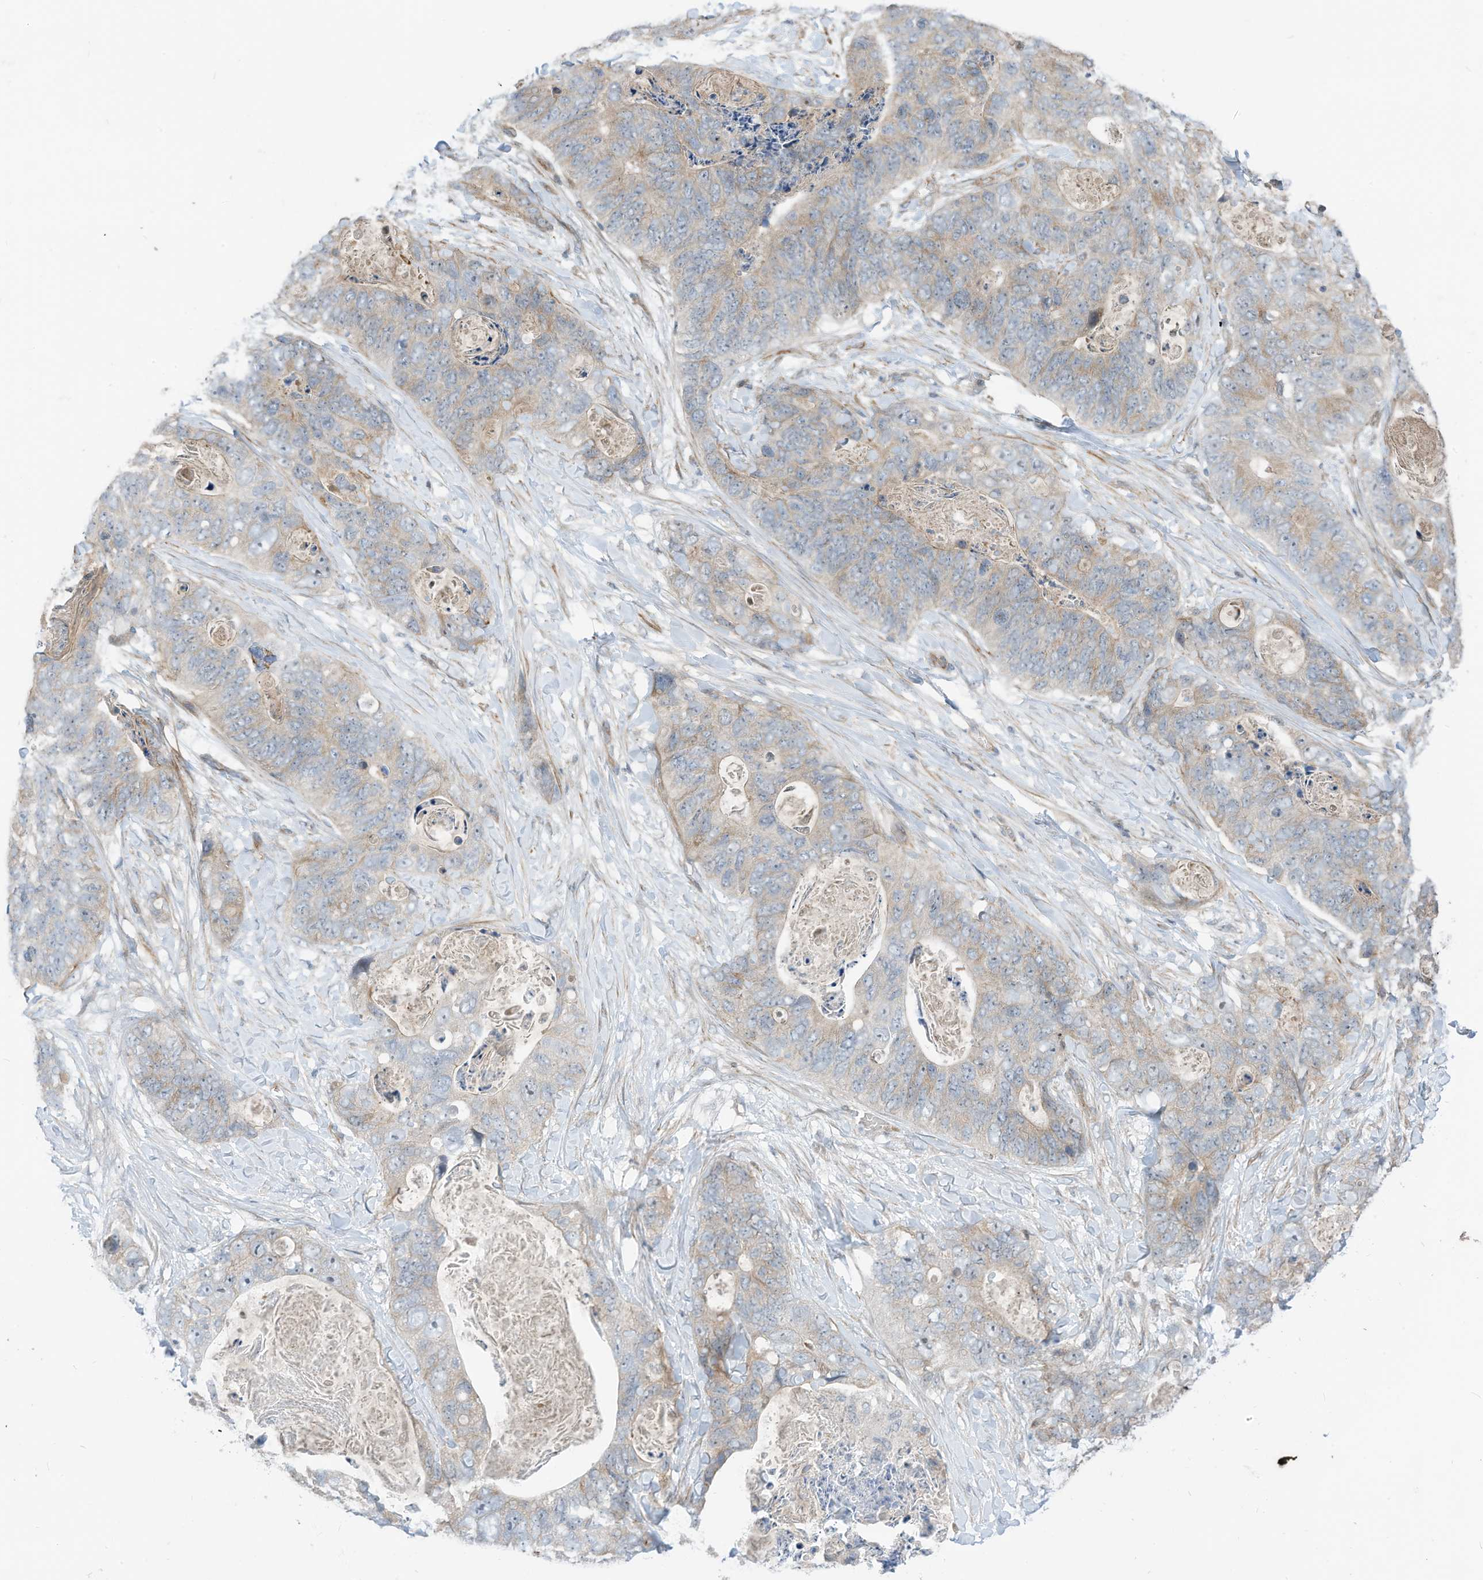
{"staining": {"intensity": "weak", "quantity": "<25%", "location": "cytoplasmic/membranous"}, "tissue": "stomach cancer", "cell_type": "Tumor cells", "image_type": "cancer", "snomed": [{"axis": "morphology", "description": "Adenocarcinoma, NOS"}, {"axis": "topography", "description": "Stomach"}], "caption": "Human stomach cancer (adenocarcinoma) stained for a protein using immunohistochemistry (IHC) reveals no positivity in tumor cells.", "gene": "GPATCH3", "patient": {"sex": "female", "age": 89}}